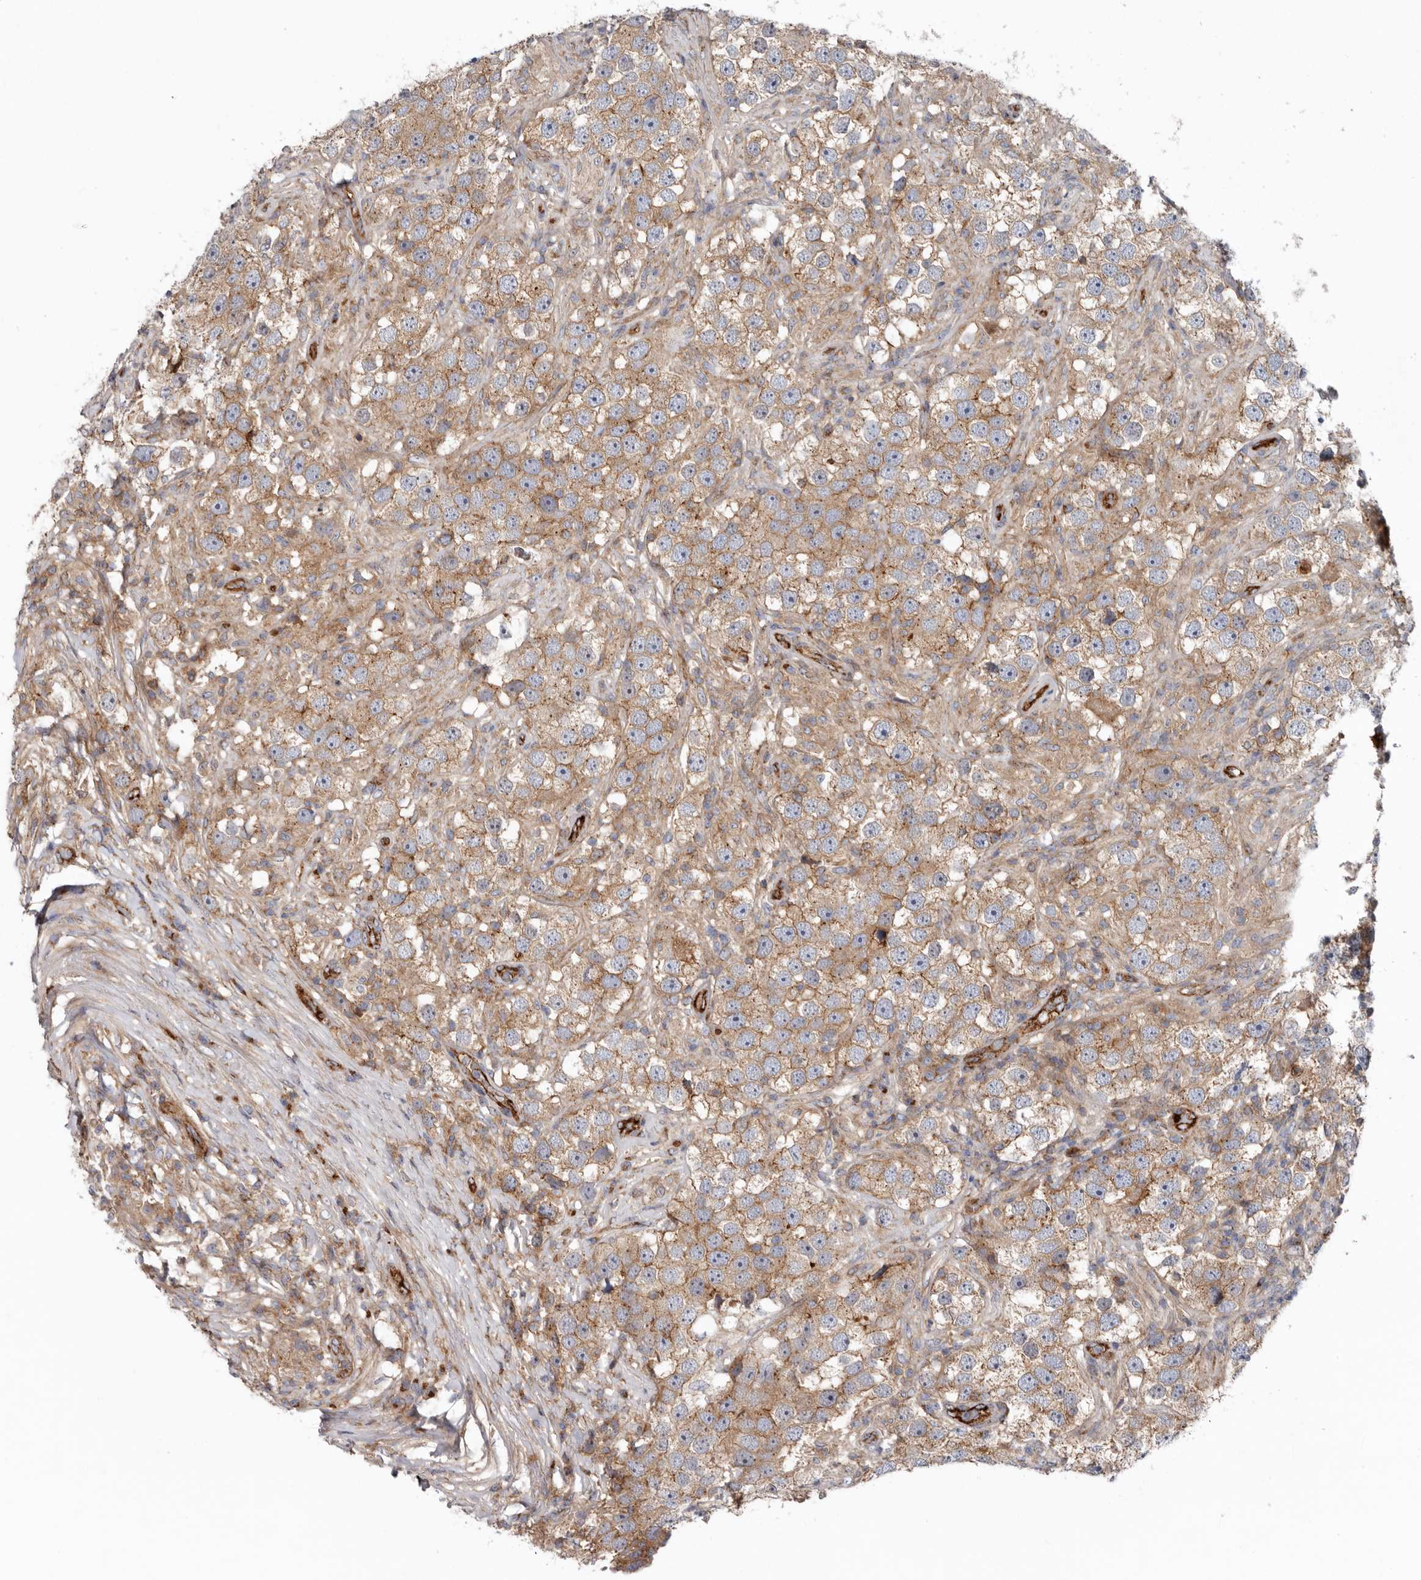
{"staining": {"intensity": "moderate", "quantity": ">75%", "location": "cytoplasmic/membranous"}, "tissue": "testis cancer", "cell_type": "Tumor cells", "image_type": "cancer", "snomed": [{"axis": "morphology", "description": "Seminoma, NOS"}, {"axis": "topography", "description": "Testis"}], "caption": "Tumor cells exhibit medium levels of moderate cytoplasmic/membranous staining in about >75% of cells in testis seminoma.", "gene": "LUZP1", "patient": {"sex": "male", "age": 49}}